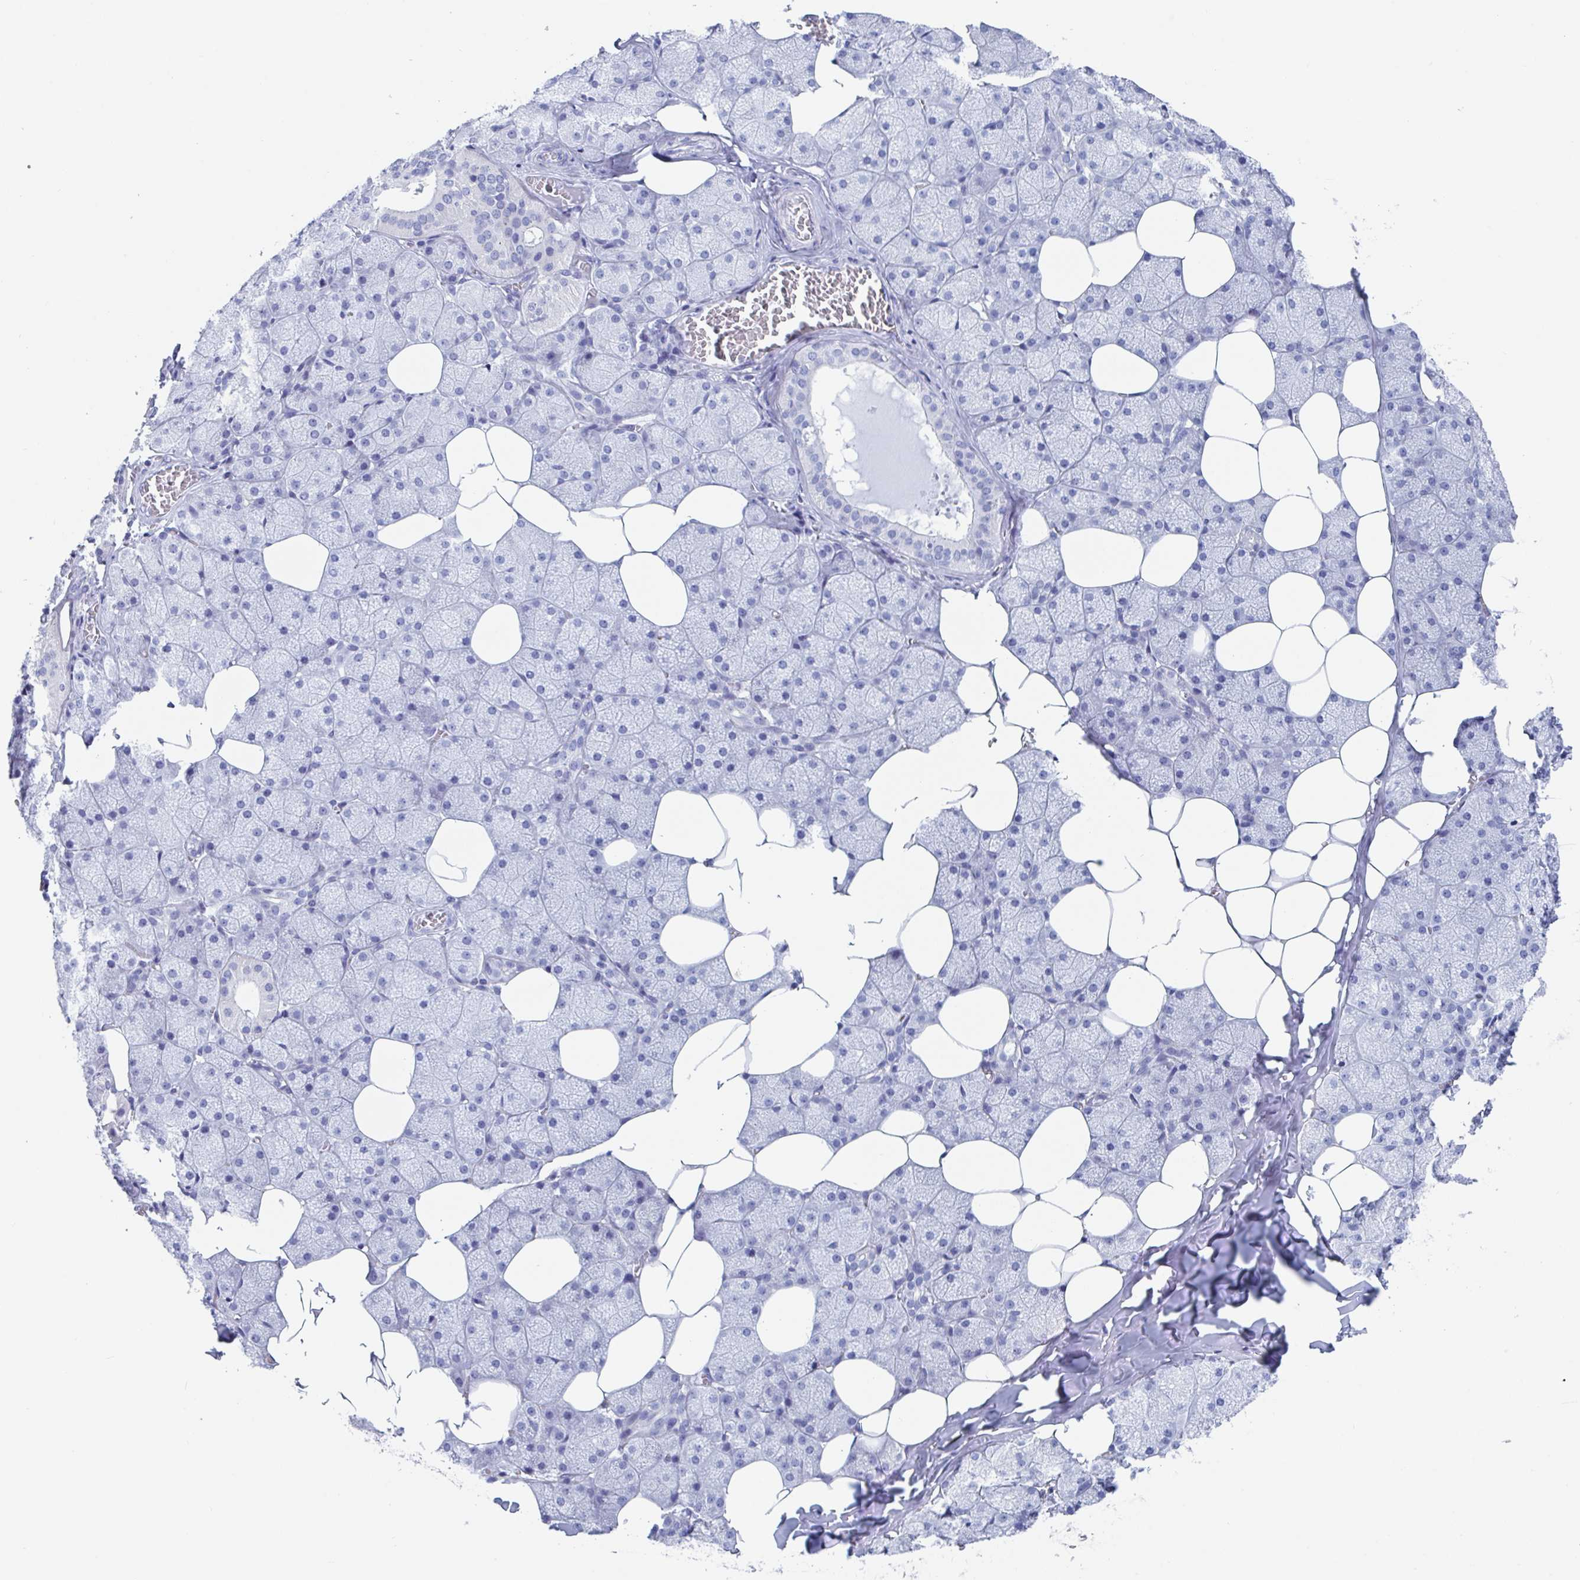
{"staining": {"intensity": "negative", "quantity": "none", "location": "none"}, "tissue": "salivary gland", "cell_type": "Glandular cells", "image_type": "normal", "snomed": [{"axis": "morphology", "description": "Normal tissue, NOS"}, {"axis": "topography", "description": "Salivary gland"}, {"axis": "topography", "description": "Peripheral nerve tissue"}], "caption": "High power microscopy micrograph of an immunohistochemistry (IHC) image of benign salivary gland, revealing no significant expression in glandular cells.", "gene": "ZPBP", "patient": {"sex": "male", "age": 38}}